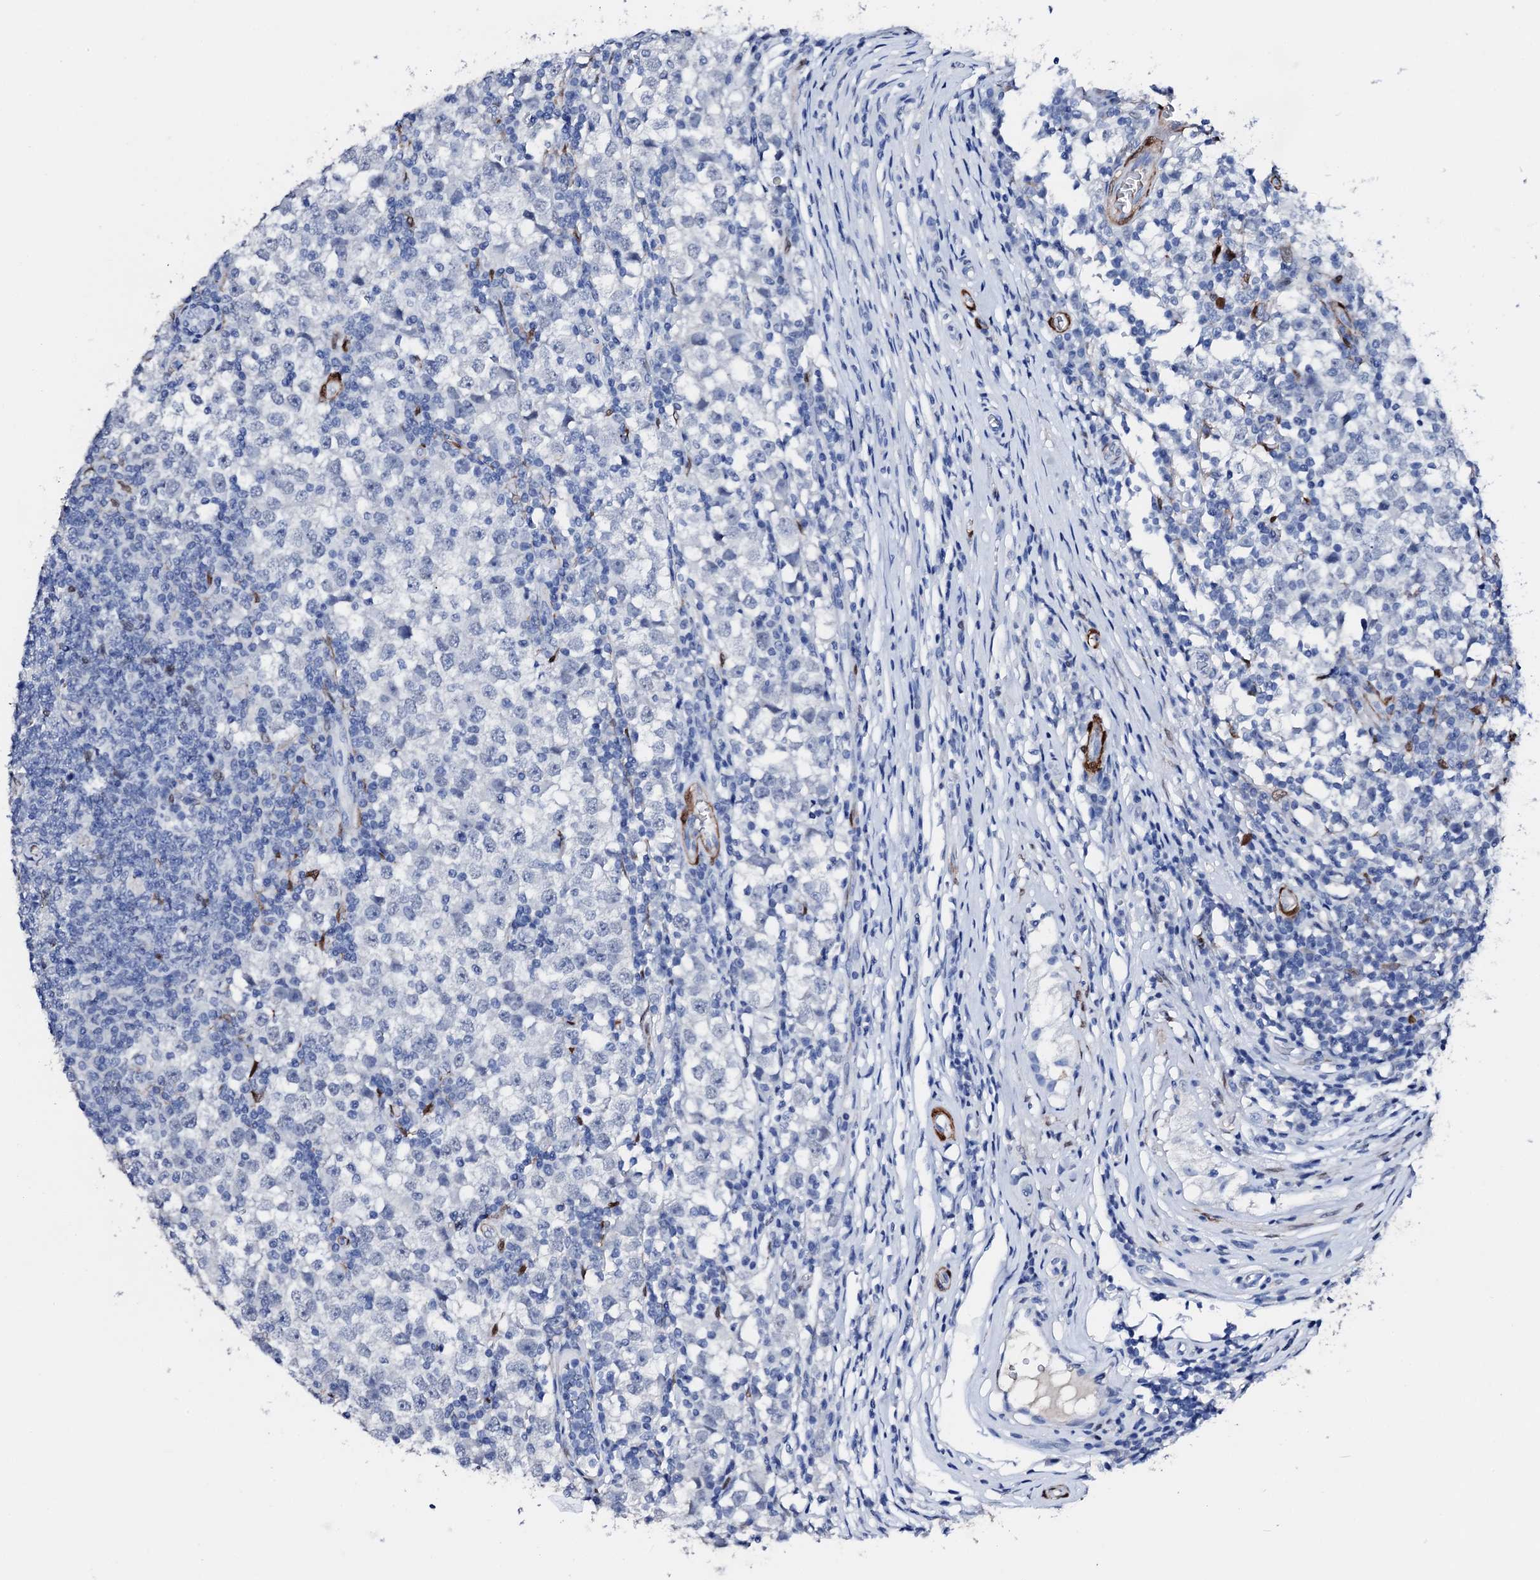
{"staining": {"intensity": "negative", "quantity": "none", "location": "none"}, "tissue": "testis cancer", "cell_type": "Tumor cells", "image_type": "cancer", "snomed": [{"axis": "morphology", "description": "Seminoma, NOS"}, {"axis": "topography", "description": "Testis"}], "caption": "Seminoma (testis) was stained to show a protein in brown. There is no significant expression in tumor cells.", "gene": "NRIP2", "patient": {"sex": "male", "age": 65}}